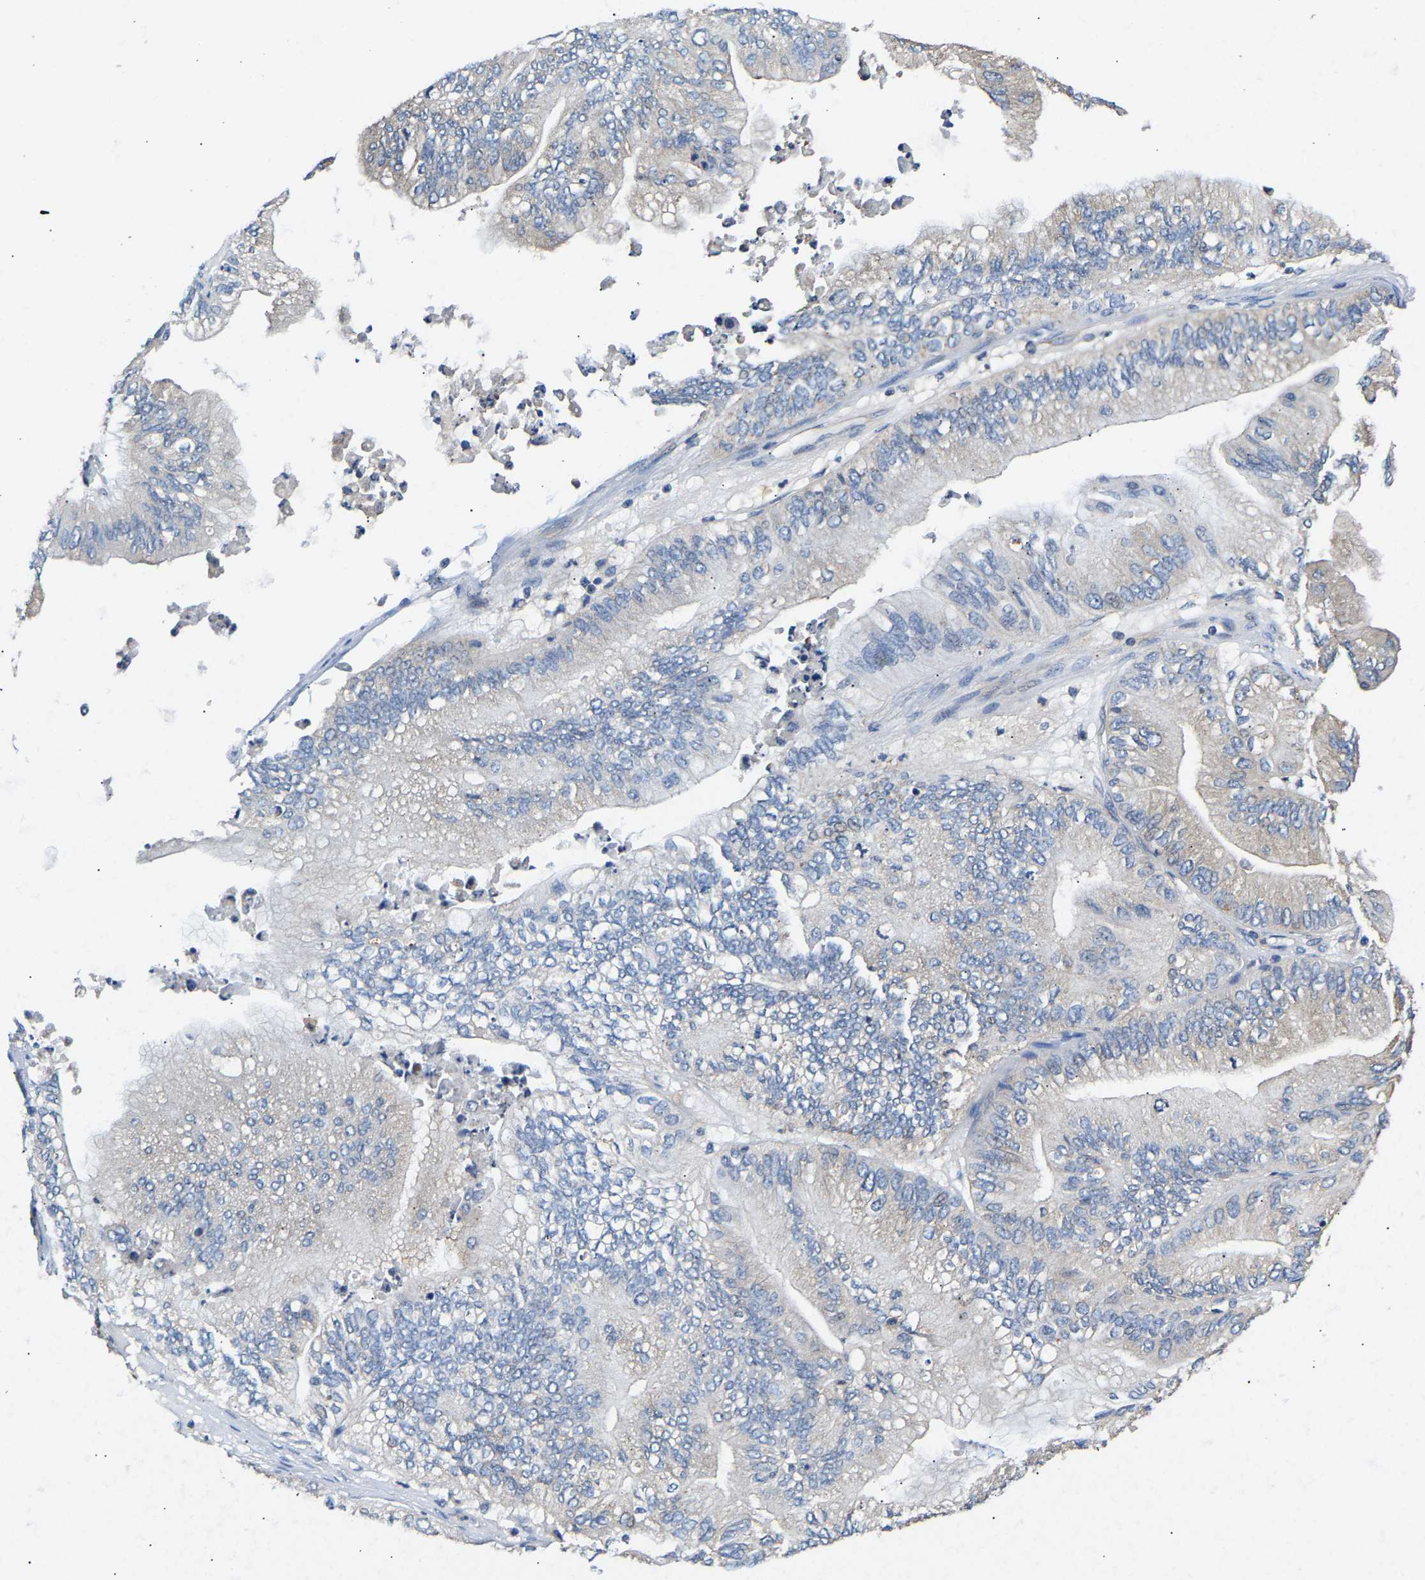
{"staining": {"intensity": "negative", "quantity": "none", "location": "none"}, "tissue": "ovarian cancer", "cell_type": "Tumor cells", "image_type": "cancer", "snomed": [{"axis": "morphology", "description": "Cystadenocarcinoma, mucinous, NOS"}, {"axis": "topography", "description": "Ovary"}], "caption": "Tumor cells are negative for brown protein staining in ovarian mucinous cystadenocarcinoma.", "gene": "AIMP2", "patient": {"sex": "female", "age": 61}}